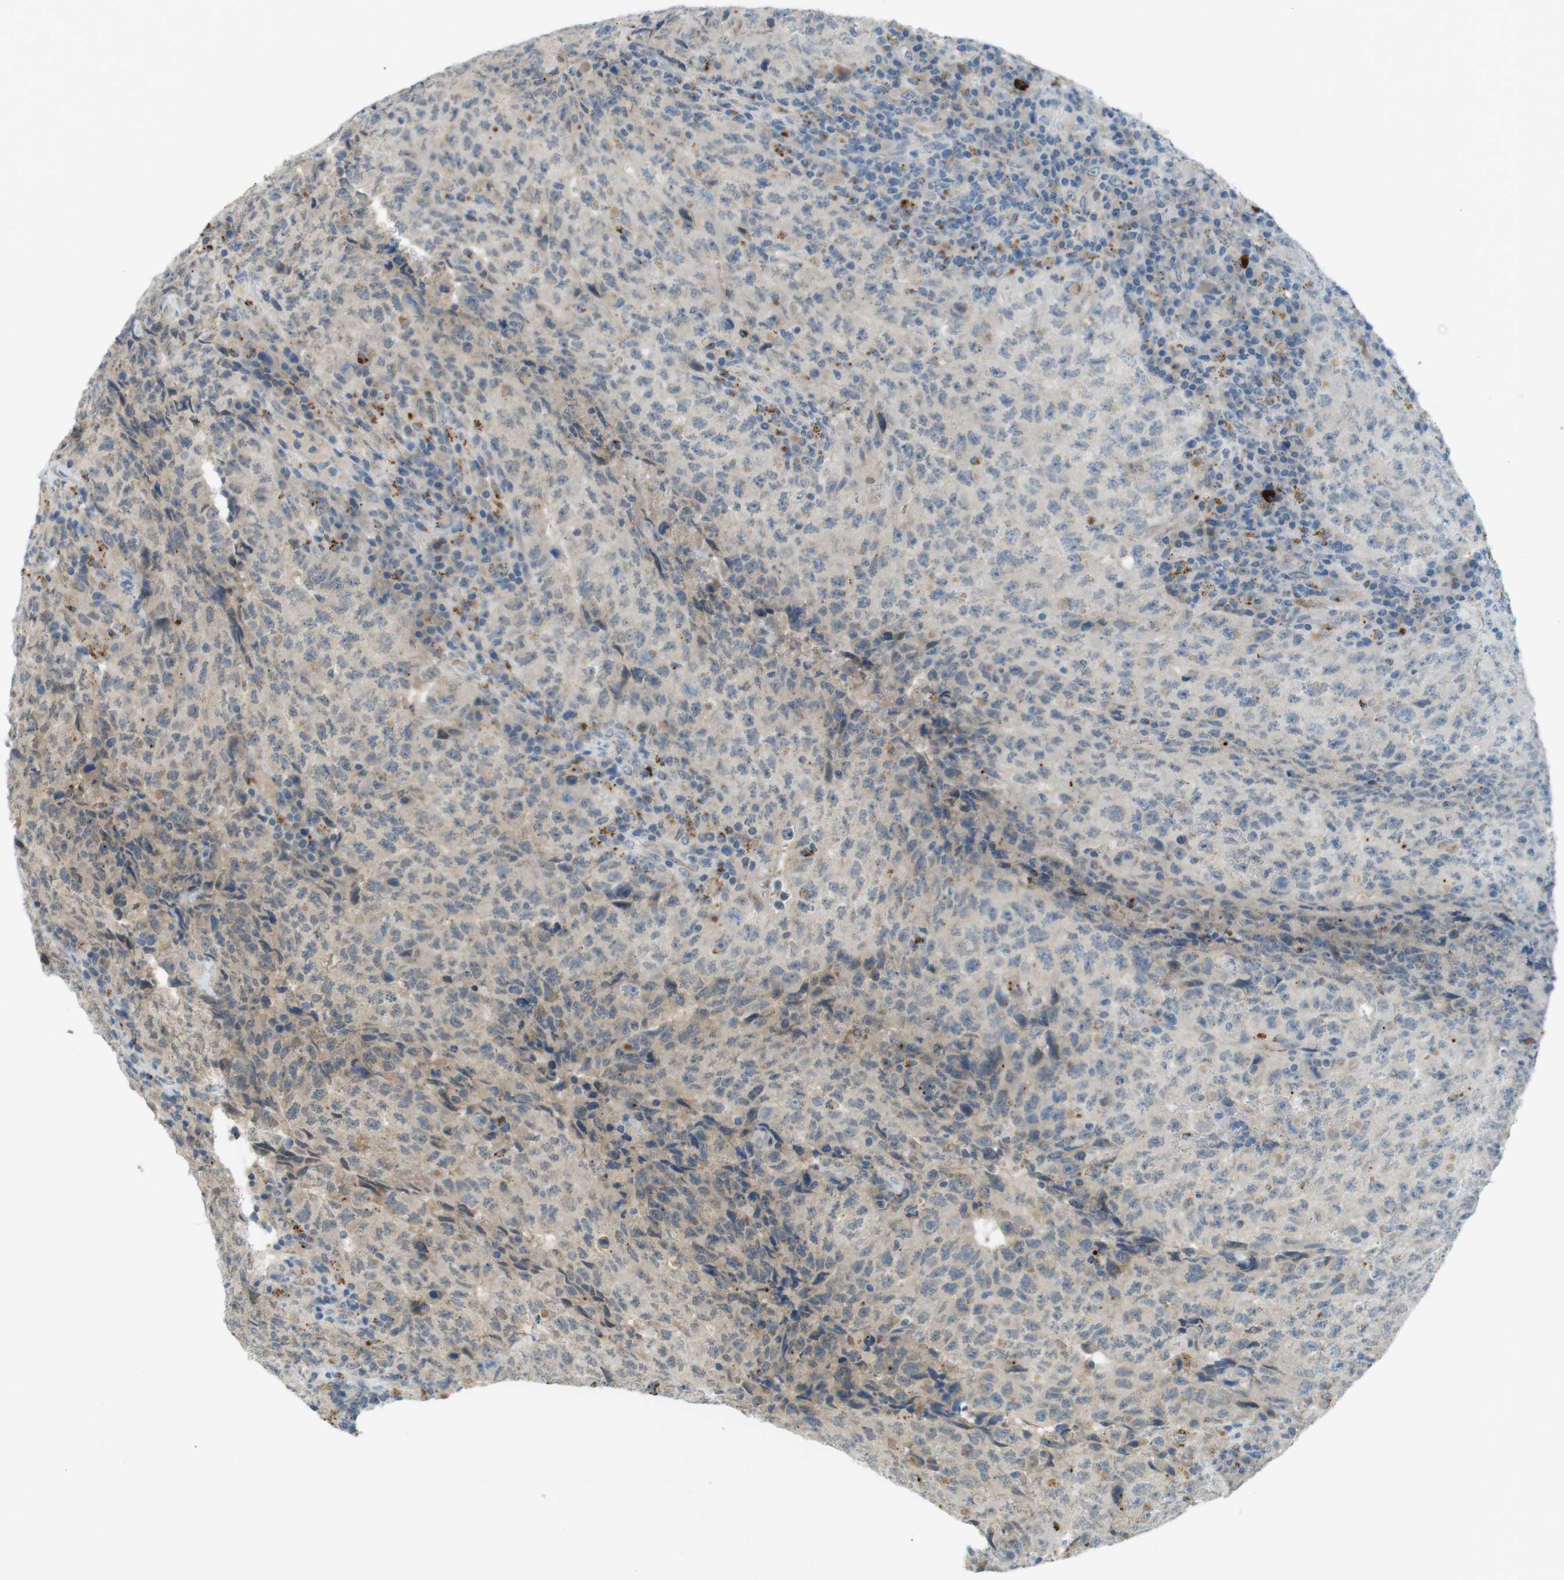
{"staining": {"intensity": "weak", "quantity": "25%-75%", "location": "cytoplasmic/membranous"}, "tissue": "testis cancer", "cell_type": "Tumor cells", "image_type": "cancer", "snomed": [{"axis": "morphology", "description": "Necrosis, NOS"}, {"axis": "morphology", "description": "Carcinoma, Embryonal, NOS"}, {"axis": "topography", "description": "Testis"}], "caption": "Embryonal carcinoma (testis) stained for a protein shows weak cytoplasmic/membranous positivity in tumor cells.", "gene": "UGT8", "patient": {"sex": "male", "age": 19}}